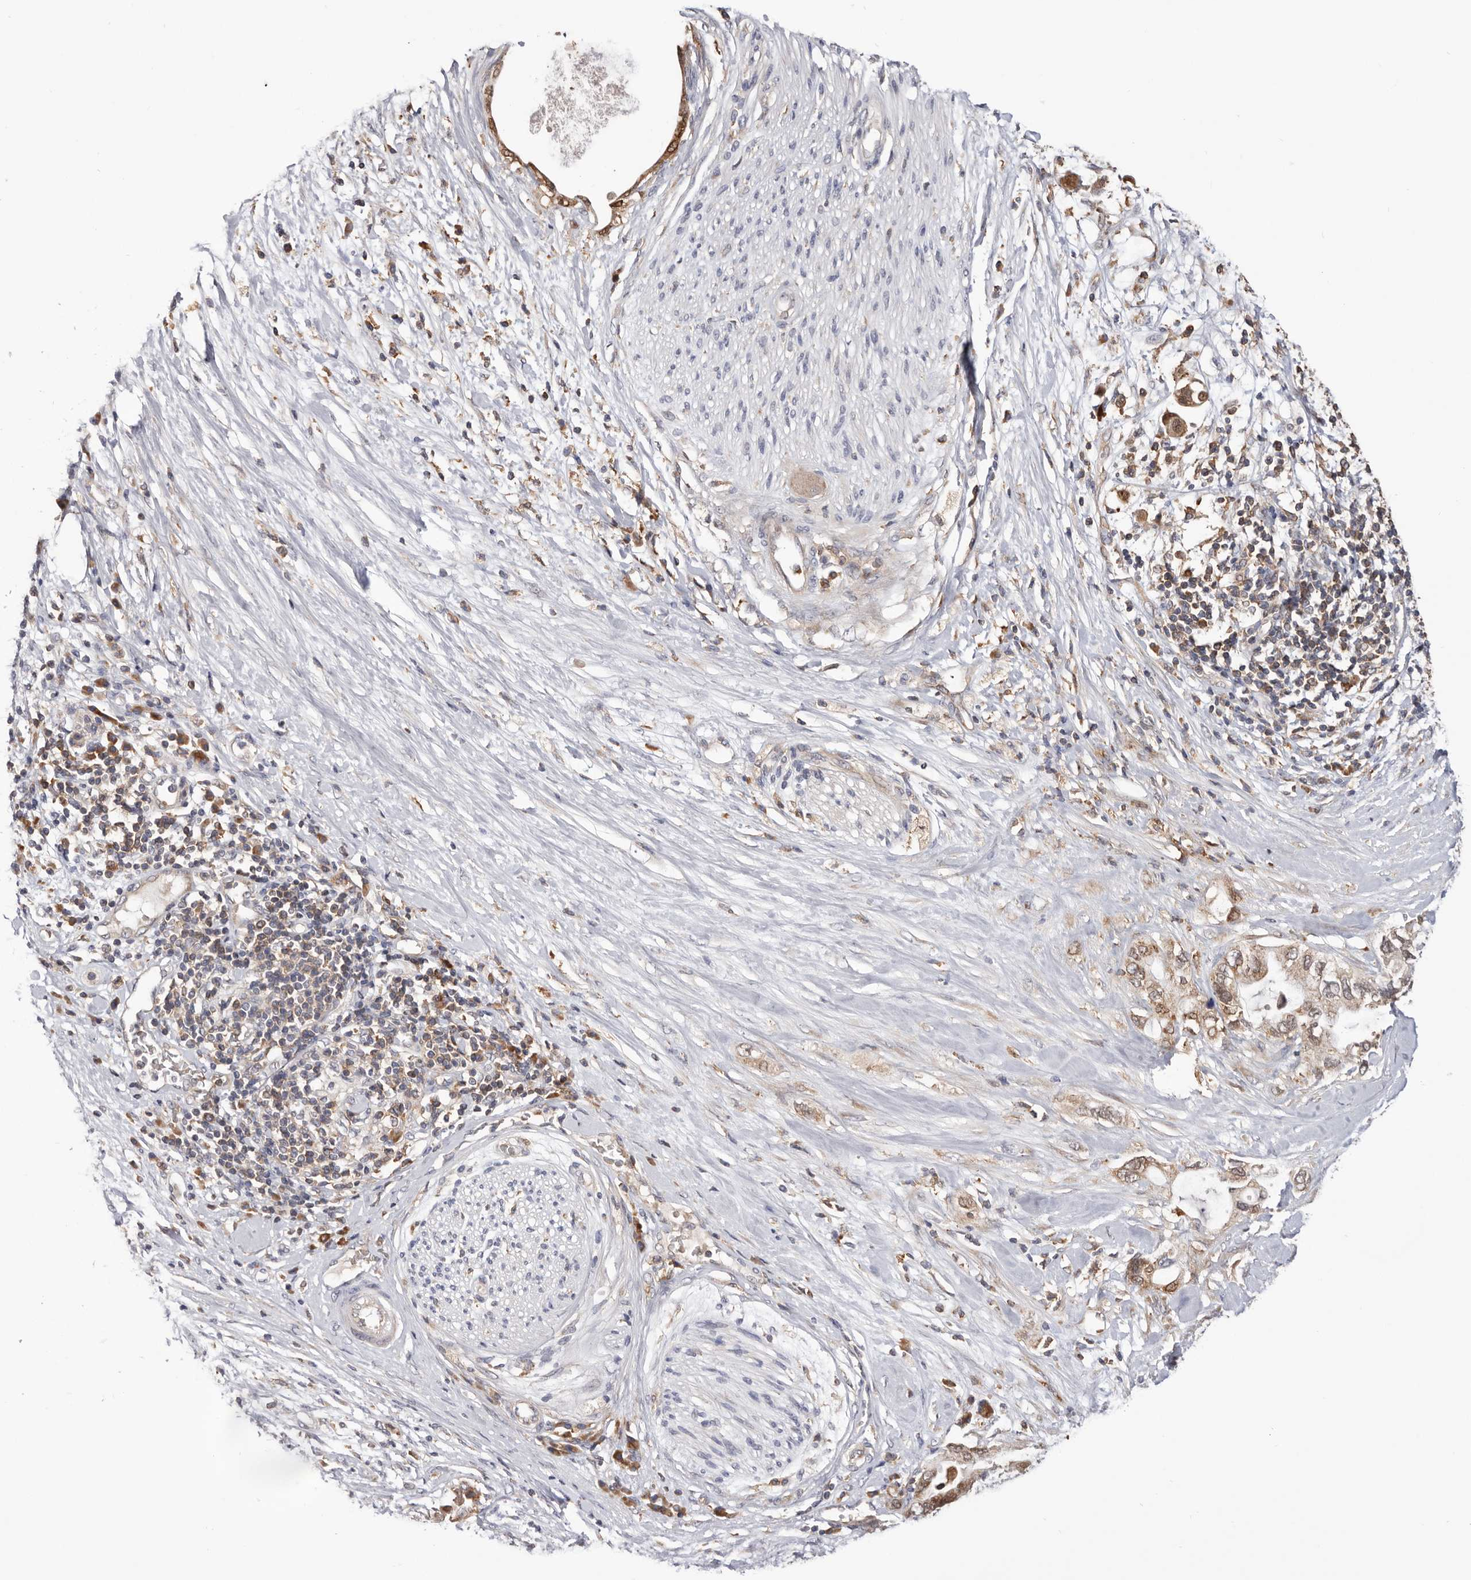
{"staining": {"intensity": "moderate", "quantity": "25%-75%", "location": "cytoplasmic/membranous"}, "tissue": "pancreatic cancer", "cell_type": "Tumor cells", "image_type": "cancer", "snomed": [{"axis": "morphology", "description": "Adenocarcinoma, NOS"}, {"axis": "topography", "description": "Pancreas"}], "caption": "High-power microscopy captured an immunohistochemistry image of adenocarcinoma (pancreatic), revealing moderate cytoplasmic/membranous positivity in about 25%-75% of tumor cells.", "gene": "RNF213", "patient": {"sex": "female", "age": 56}}